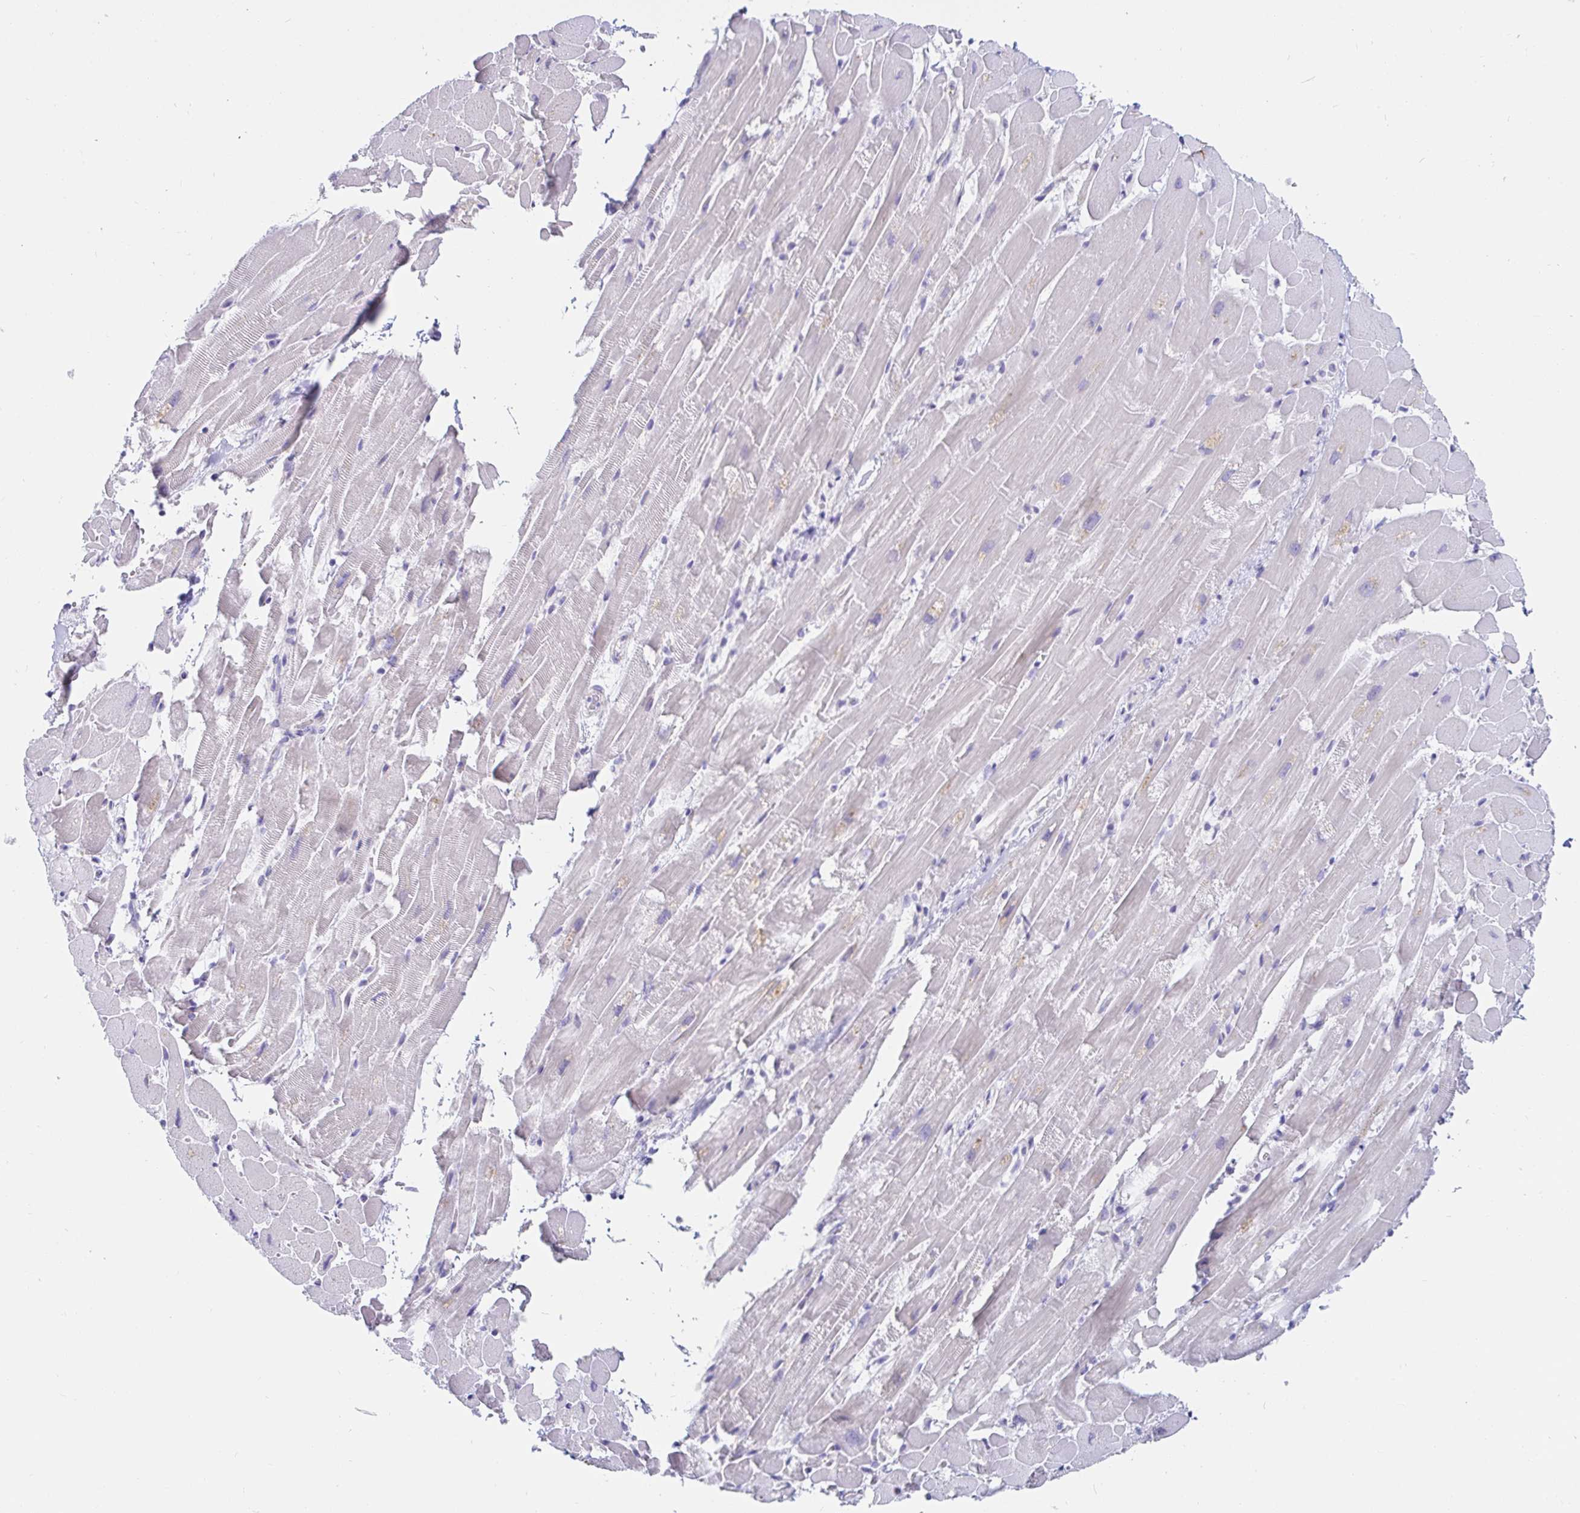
{"staining": {"intensity": "negative", "quantity": "none", "location": "none"}, "tissue": "heart muscle", "cell_type": "Cardiomyocytes", "image_type": "normal", "snomed": [{"axis": "morphology", "description": "Normal tissue, NOS"}, {"axis": "topography", "description": "Heart"}], "caption": "Protein analysis of benign heart muscle reveals no significant staining in cardiomyocytes.", "gene": "C4orf17", "patient": {"sex": "male", "age": 37}}